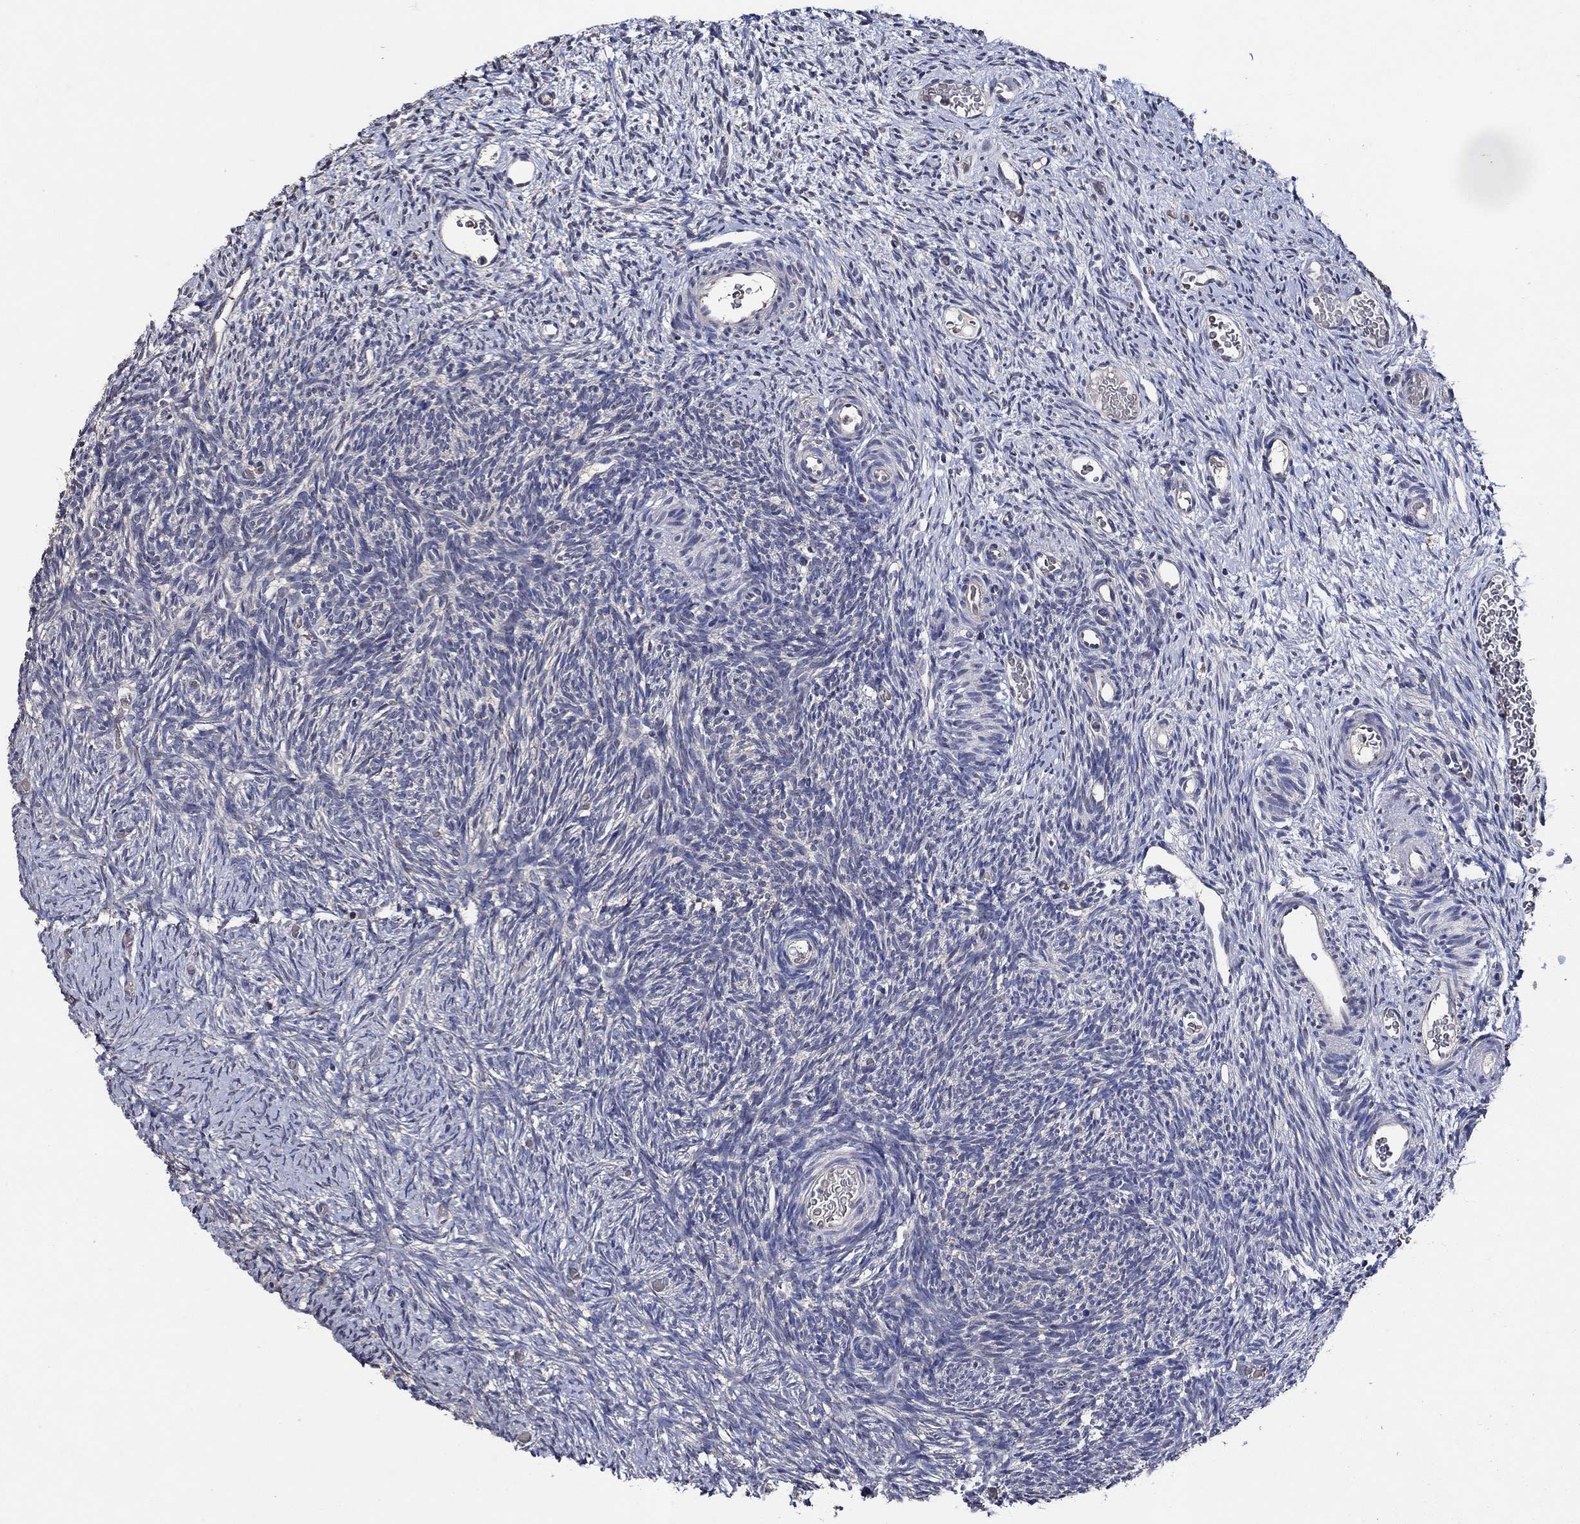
{"staining": {"intensity": "negative", "quantity": "none", "location": "none"}, "tissue": "ovary", "cell_type": "Ovarian stroma cells", "image_type": "normal", "snomed": [{"axis": "morphology", "description": "Normal tissue, NOS"}, {"axis": "topography", "description": "Ovary"}], "caption": "DAB immunohistochemical staining of unremarkable human ovary demonstrates no significant positivity in ovarian stroma cells. (DAB immunohistochemistry with hematoxylin counter stain).", "gene": "HAP1", "patient": {"sex": "female", "age": 39}}